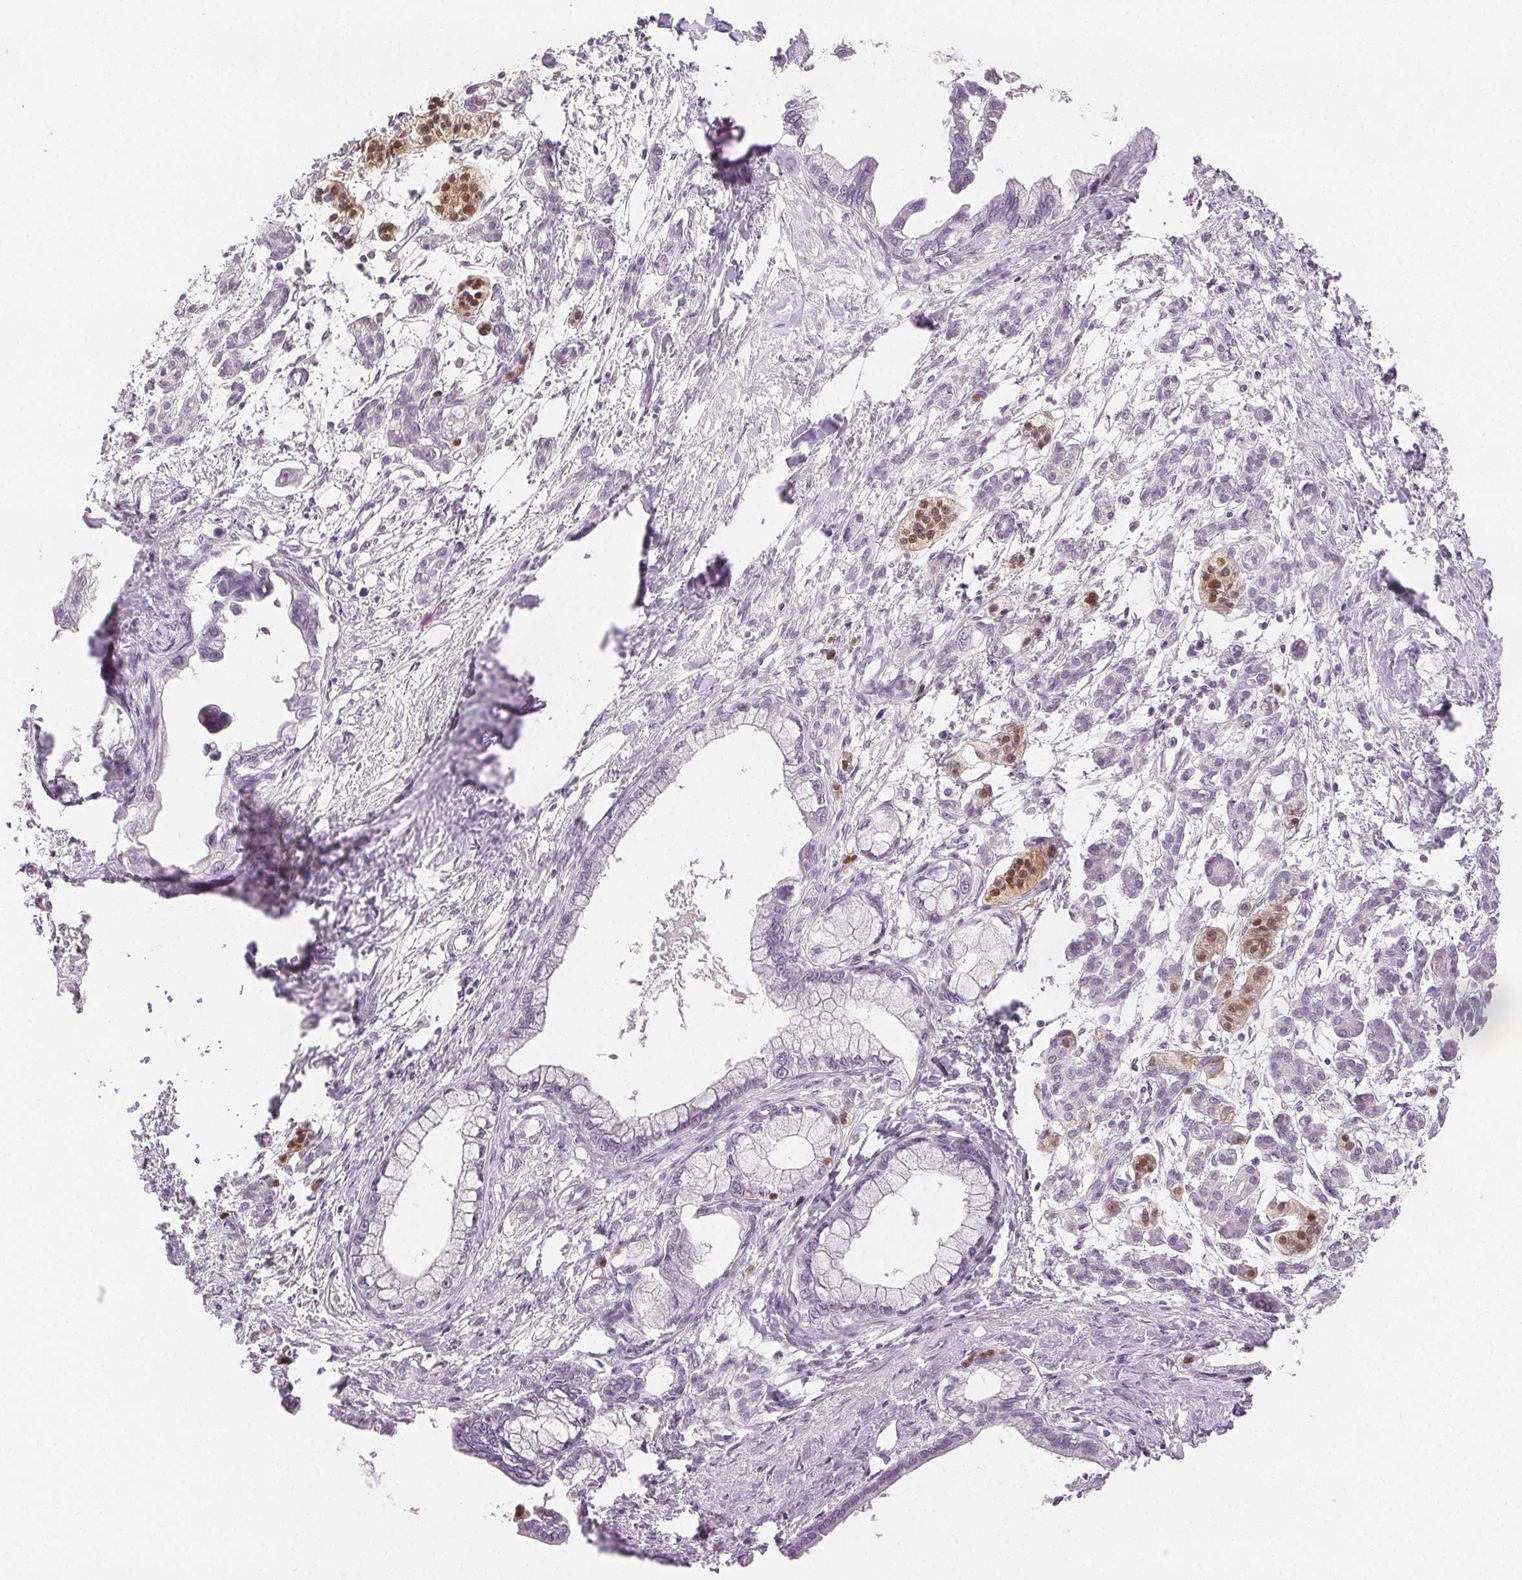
{"staining": {"intensity": "negative", "quantity": "none", "location": "none"}, "tissue": "pancreatic cancer", "cell_type": "Tumor cells", "image_type": "cancer", "snomed": [{"axis": "morphology", "description": "Adenocarcinoma, NOS"}, {"axis": "topography", "description": "Pancreas"}], "caption": "This is an IHC image of human pancreatic cancer (adenocarcinoma). There is no positivity in tumor cells.", "gene": "SCGN", "patient": {"sex": "male", "age": 61}}